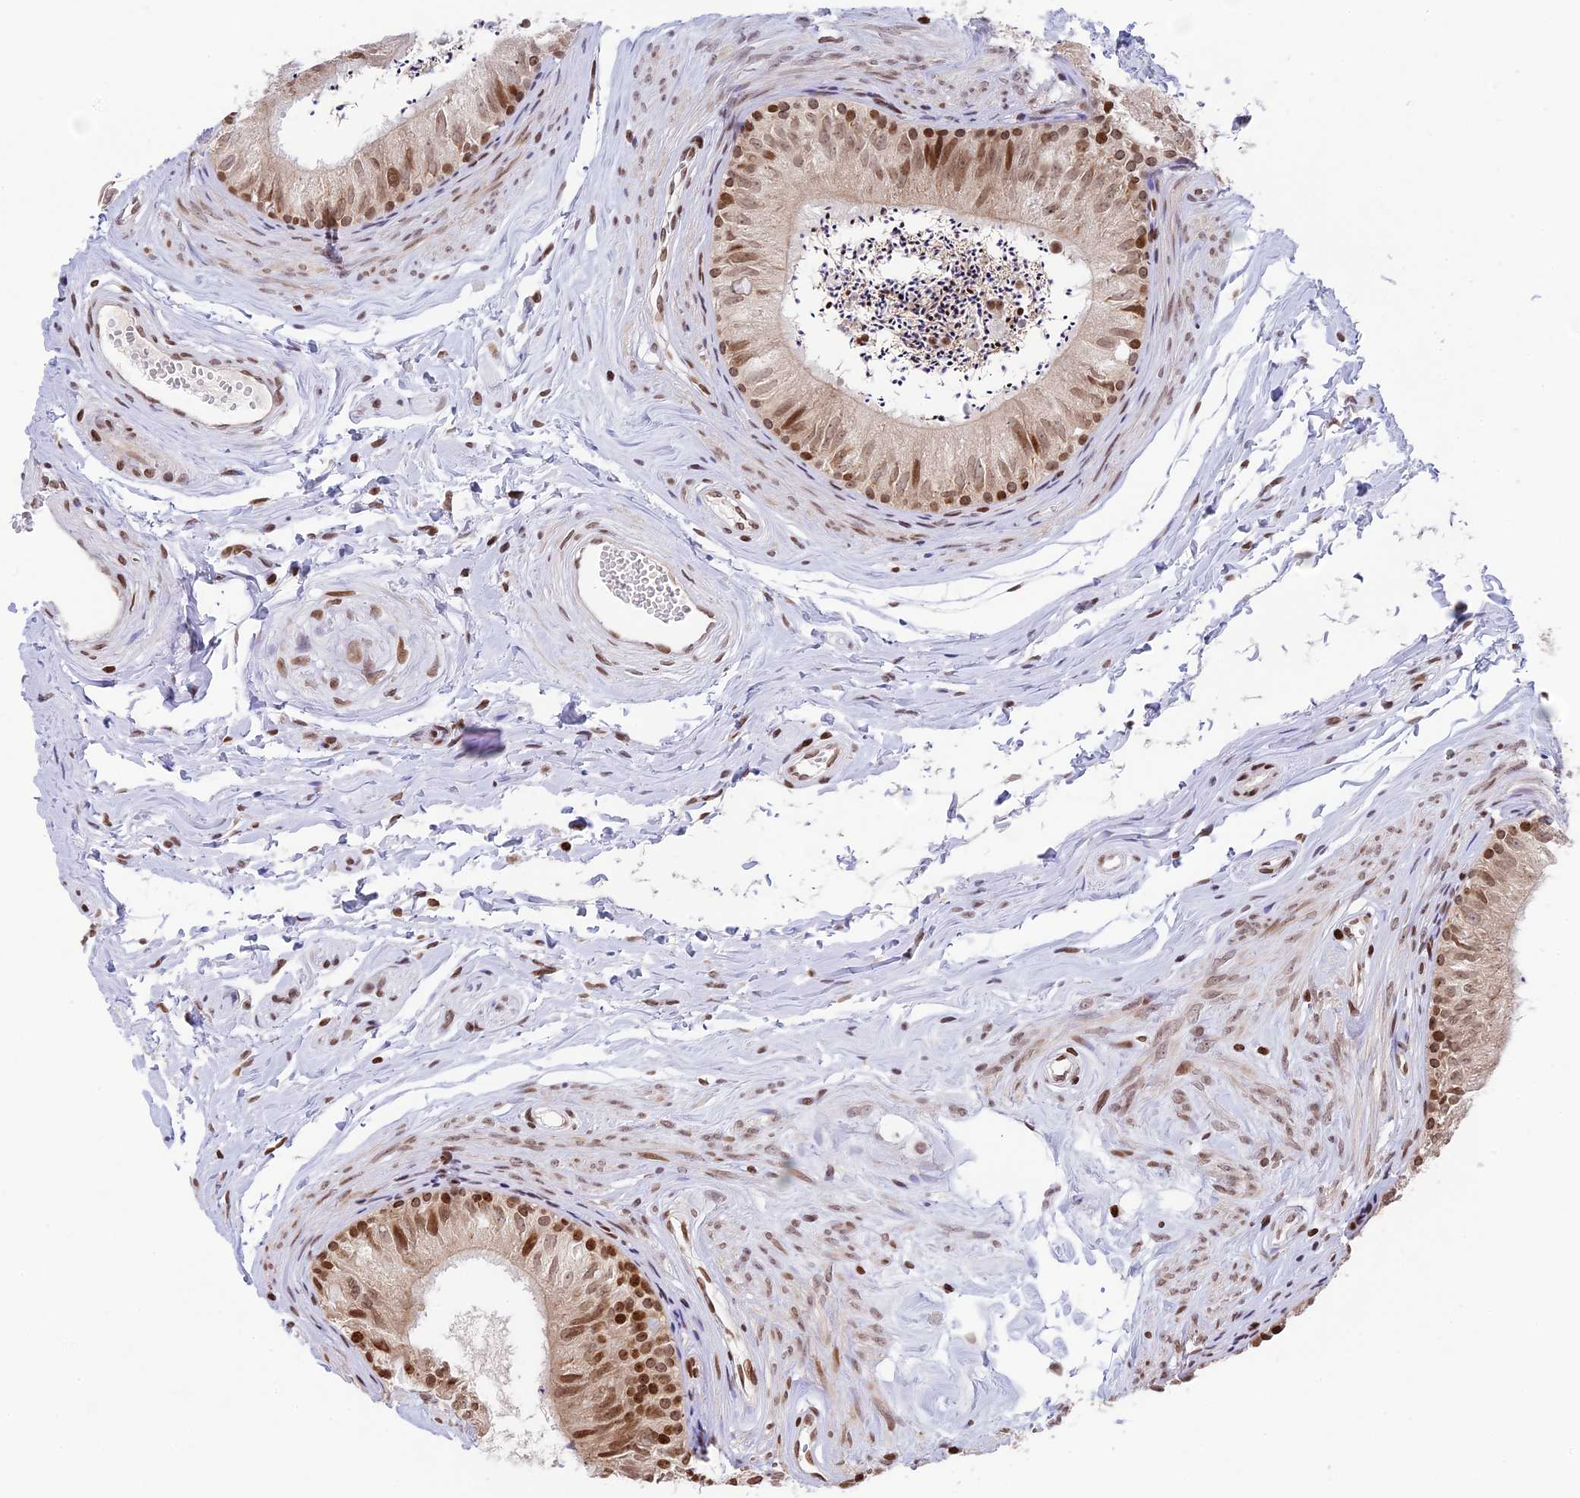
{"staining": {"intensity": "moderate", "quantity": ">75%", "location": "nuclear"}, "tissue": "epididymis", "cell_type": "Glandular cells", "image_type": "normal", "snomed": [{"axis": "morphology", "description": "Normal tissue, NOS"}, {"axis": "topography", "description": "Epididymis"}], "caption": "Benign epididymis was stained to show a protein in brown. There is medium levels of moderate nuclear expression in about >75% of glandular cells.", "gene": "TET2", "patient": {"sex": "male", "age": 56}}